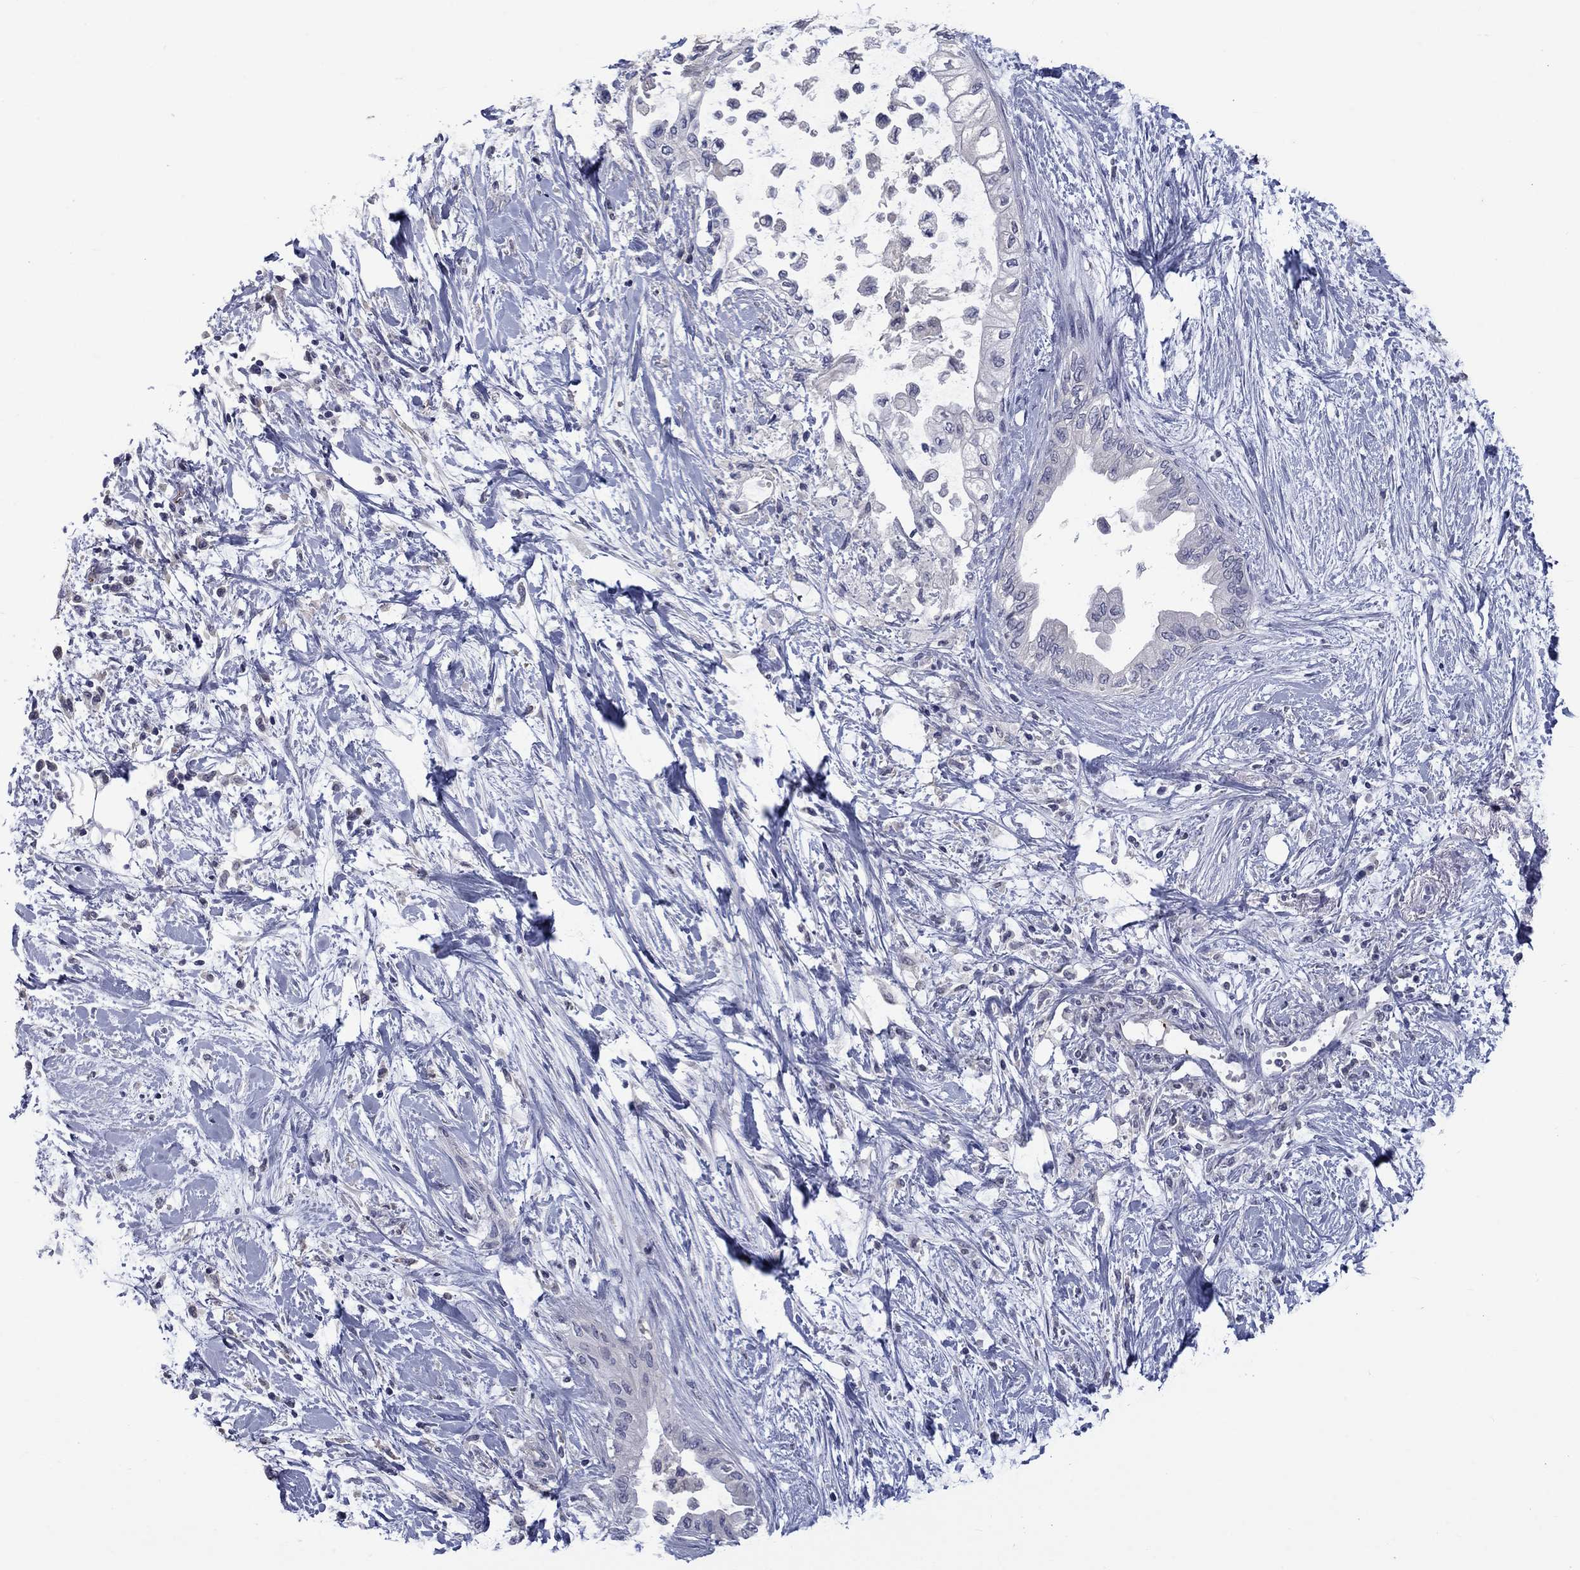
{"staining": {"intensity": "negative", "quantity": "none", "location": "none"}, "tissue": "pancreatic cancer", "cell_type": "Tumor cells", "image_type": "cancer", "snomed": [{"axis": "morphology", "description": "Normal tissue, NOS"}, {"axis": "morphology", "description": "Adenocarcinoma, NOS"}, {"axis": "topography", "description": "Pancreas"}, {"axis": "topography", "description": "Duodenum"}], "caption": "High power microscopy histopathology image of an immunohistochemistry micrograph of pancreatic adenocarcinoma, revealing no significant staining in tumor cells.", "gene": "PLEK", "patient": {"sex": "female", "age": 60}}